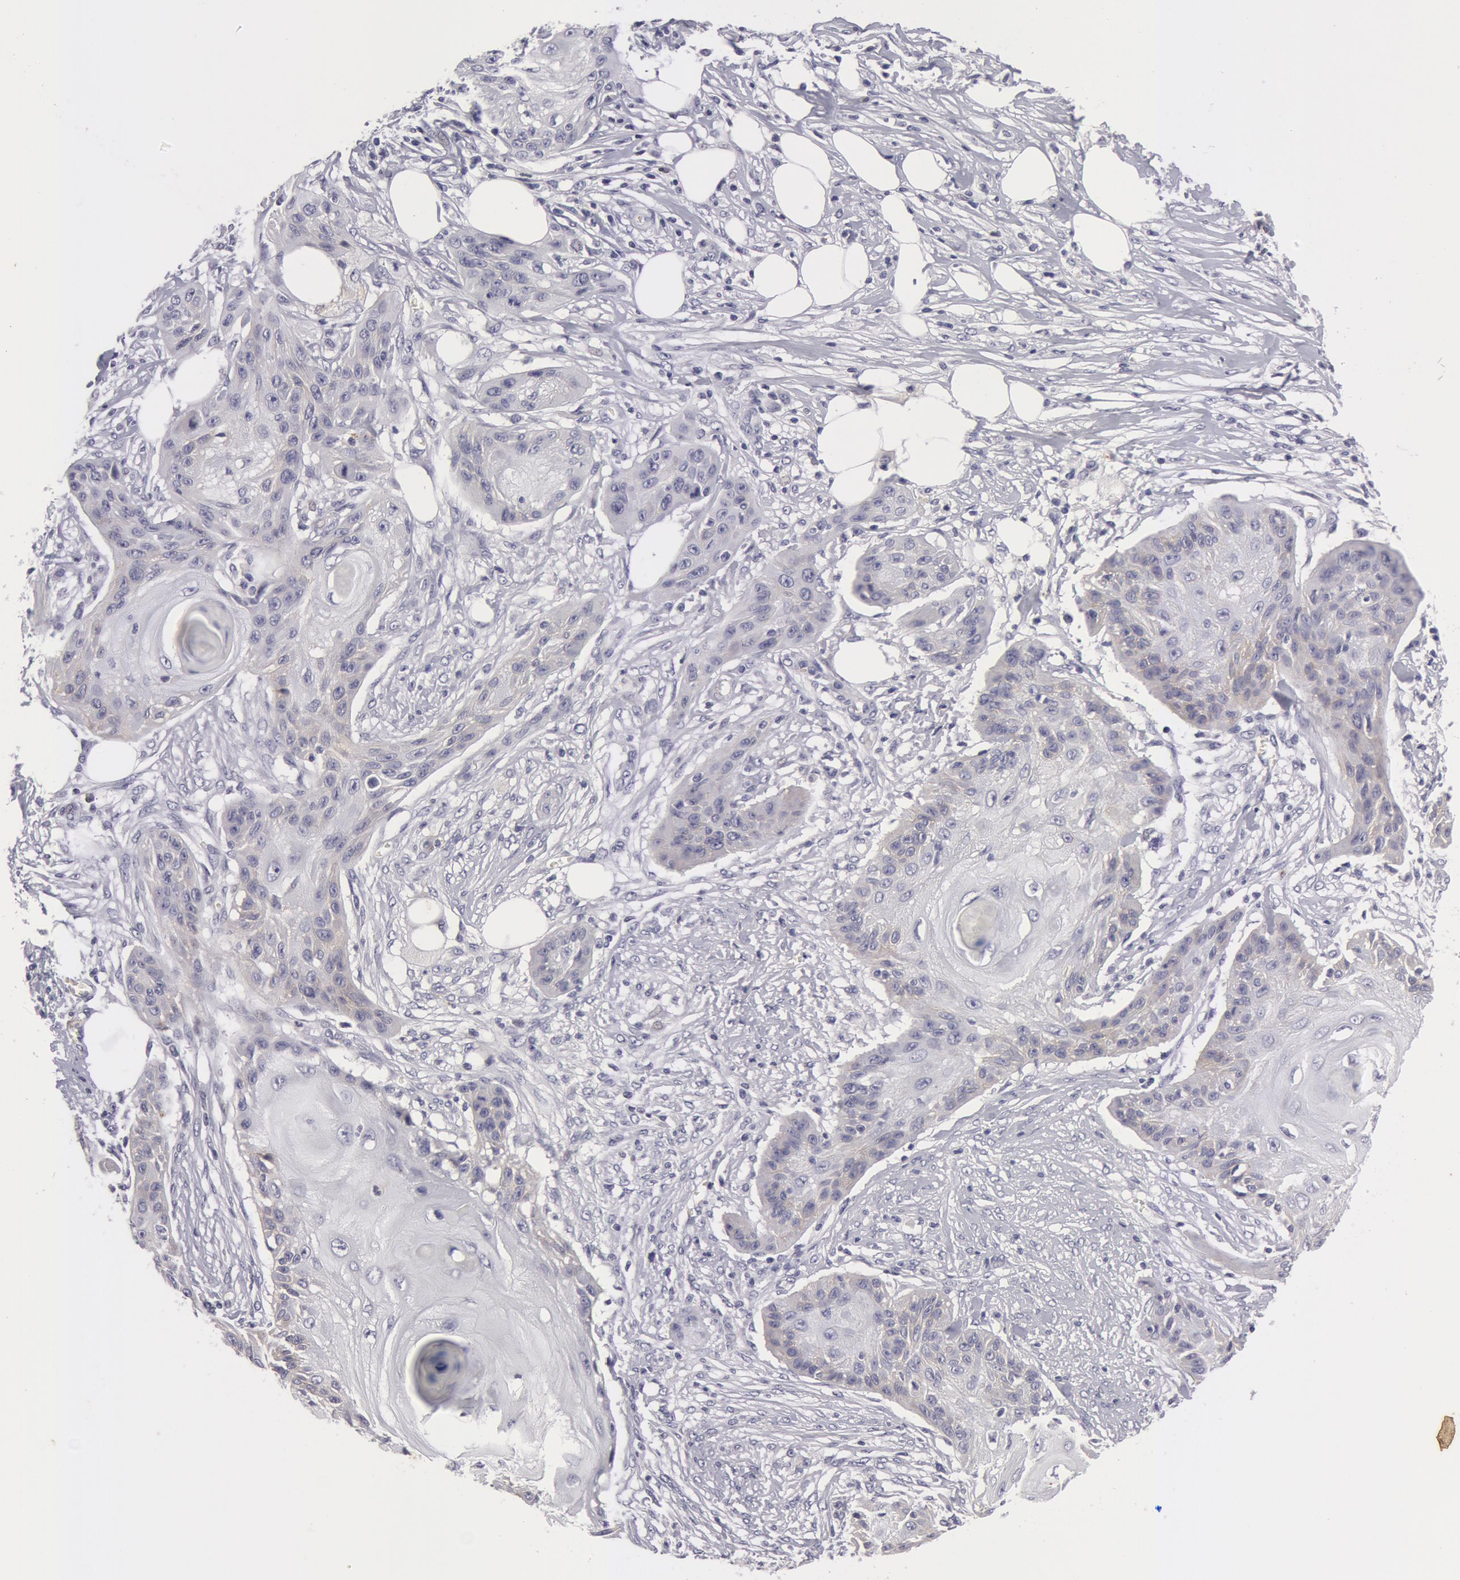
{"staining": {"intensity": "negative", "quantity": "none", "location": "none"}, "tissue": "skin cancer", "cell_type": "Tumor cells", "image_type": "cancer", "snomed": [{"axis": "morphology", "description": "Squamous cell carcinoma, NOS"}, {"axis": "topography", "description": "Skin"}], "caption": "The IHC histopathology image has no significant expression in tumor cells of skin cancer tissue.", "gene": "NLGN4X", "patient": {"sex": "female", "age": 88}}